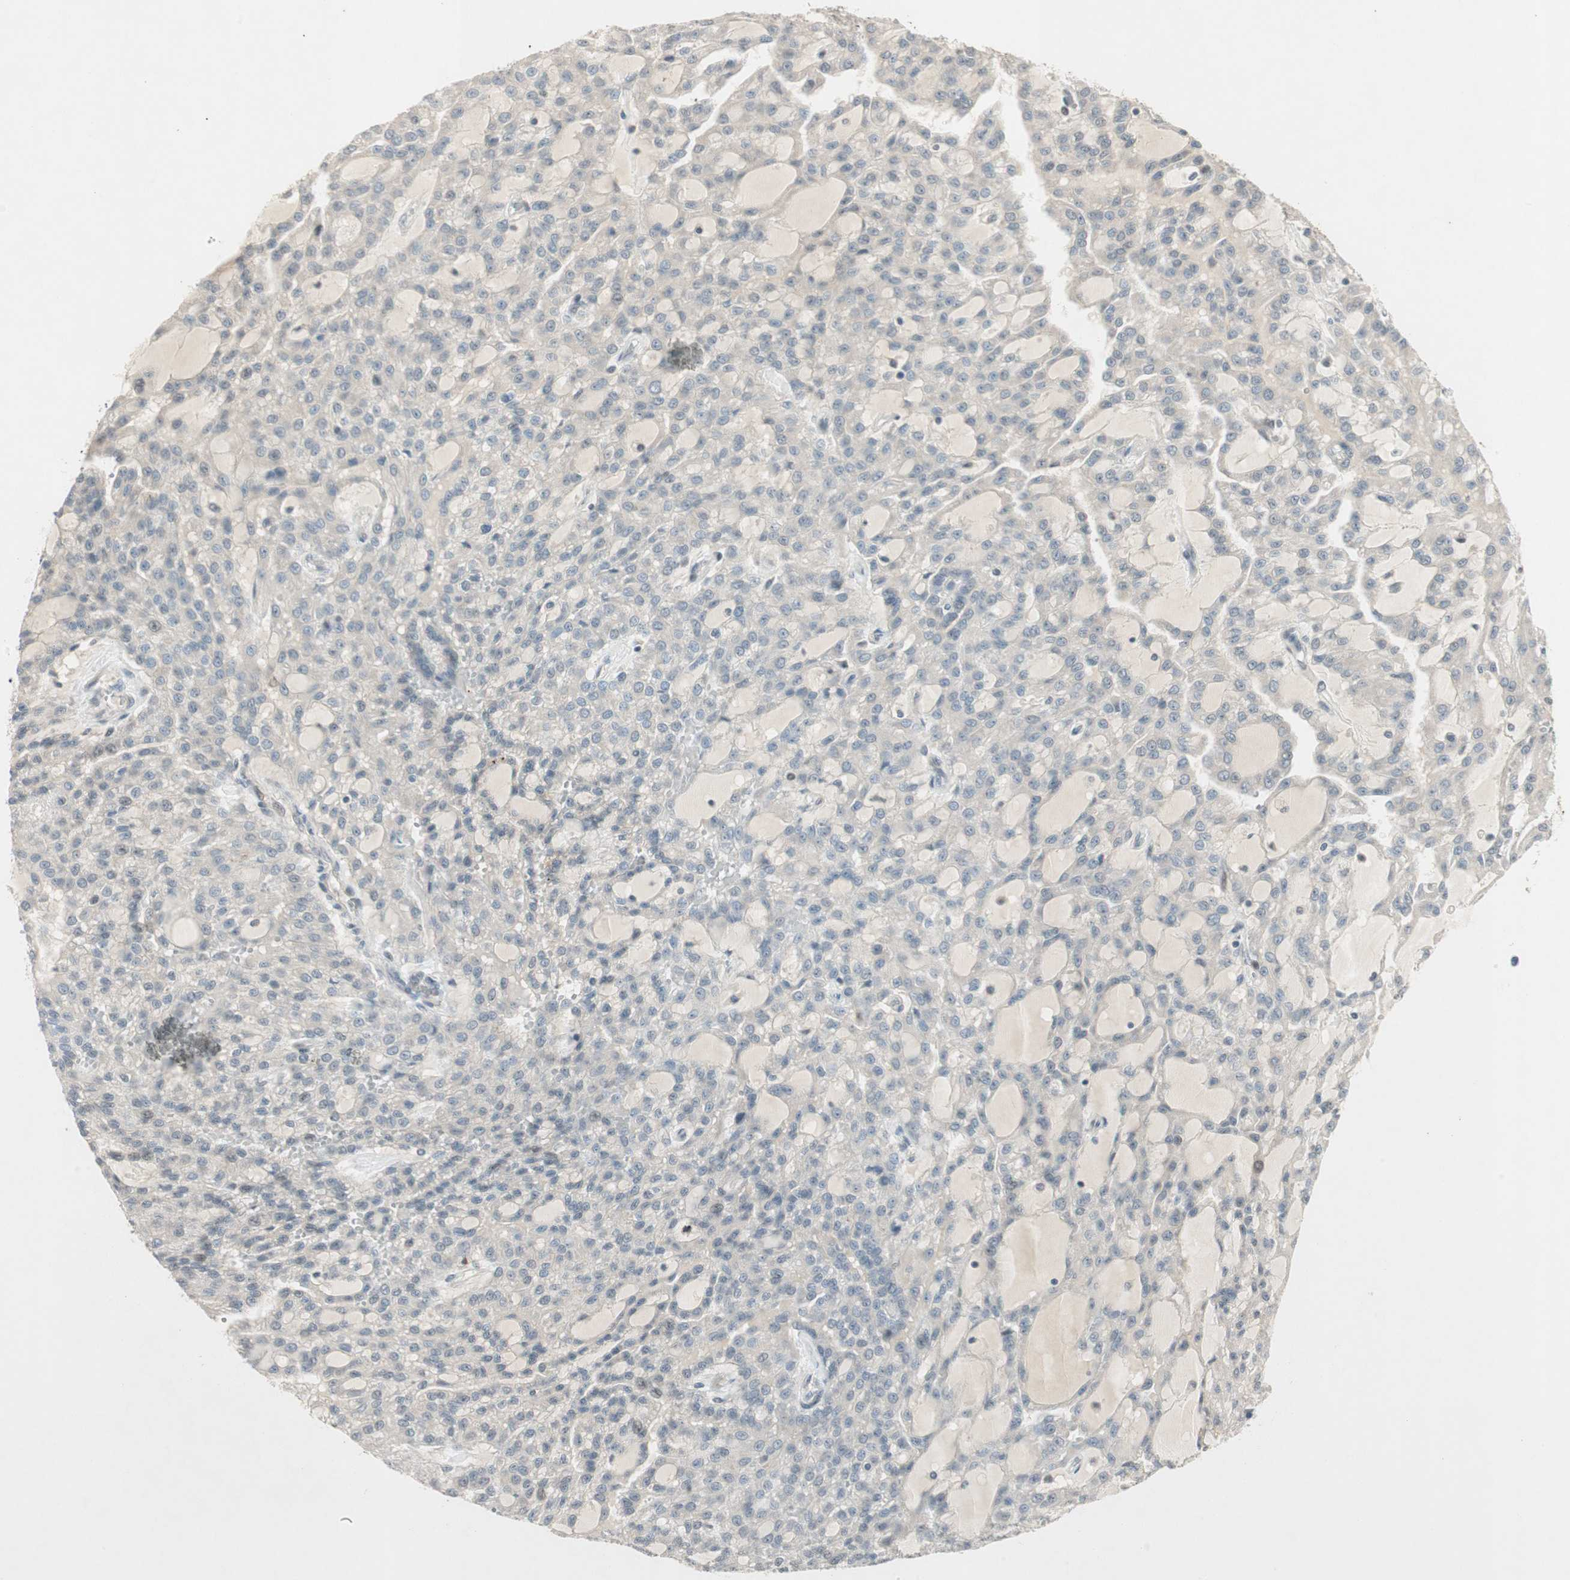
{"staining": {"intensity": "negative", "quantity": "none", "location": "none"}, "tissue": "renal cancer", "cell_type": "Tumor cells", "image_type": "cancer", "snomed": [{"axis": "morphology", "description": "Adenocarcinoma, NOS"}, {"axis": "topography", "description": "Kidney"}], "caption": "A micrograph of human renal cancer (adenocarcinoma) is negative for staining in tumor cells.", "gene": "ACSL5", "patient": {"sex": "male", "age": 63}}